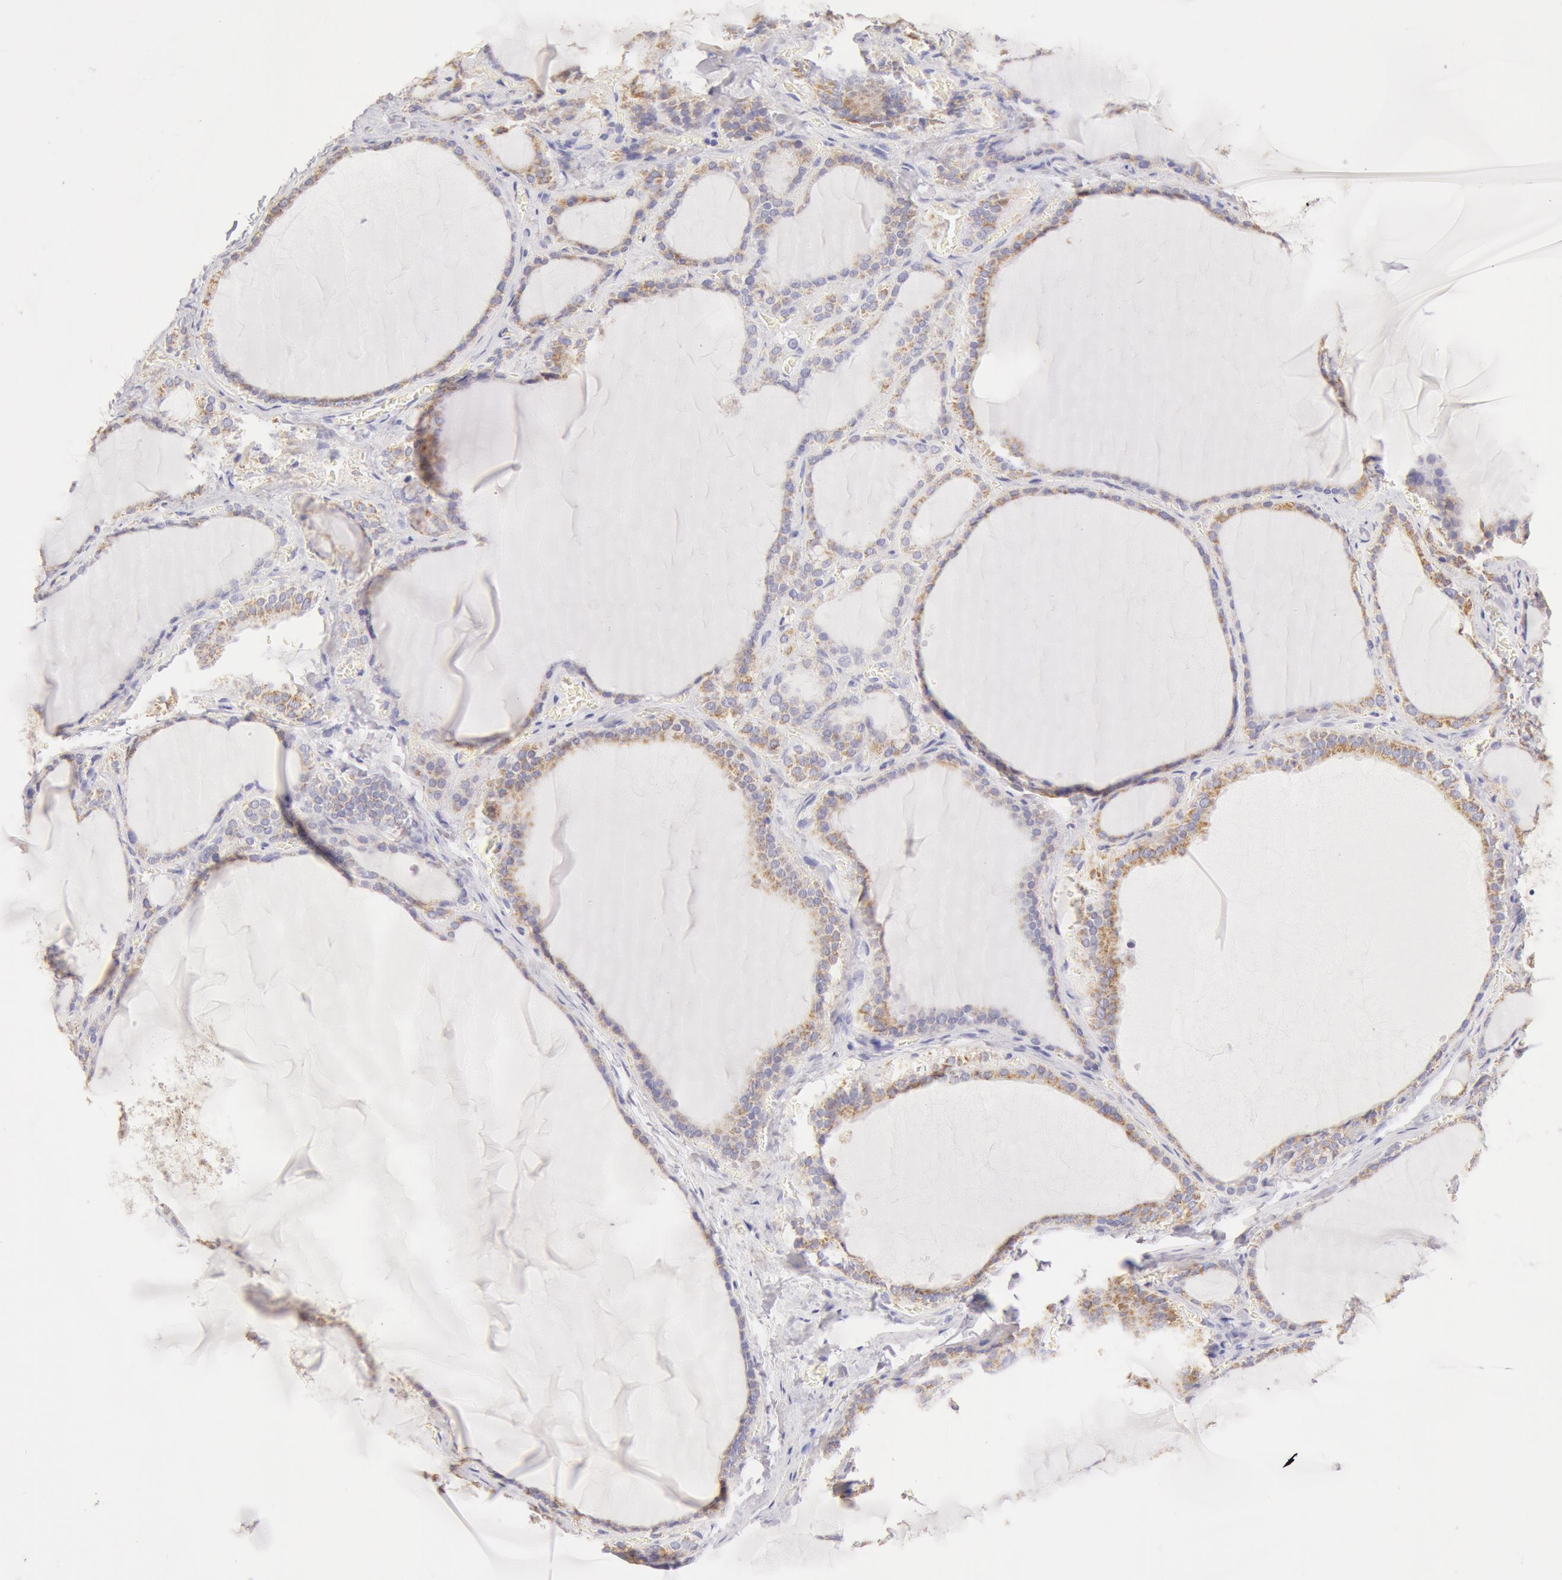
{"staining": {"intensity": "weak", "quantity": "<25%", "location": "cytoplasmic/membranous"}, "tissue": "thyroid gland", "cell_type": "Glandular cells", "image_type": "normal", "snomed": [{"axis": "morphology", "description": "Normal tissue, NOS"}, {"axis": "topography", "description": "Thyroid gland"}], "caption": "Immunohistochemistry micrograph of normal human thyroid gland stained for a protein (brown), which demonstrates no staining in glandular cells.", "gene": "ATP5F1B", "patient": {"sex": "female", "age": 55}}